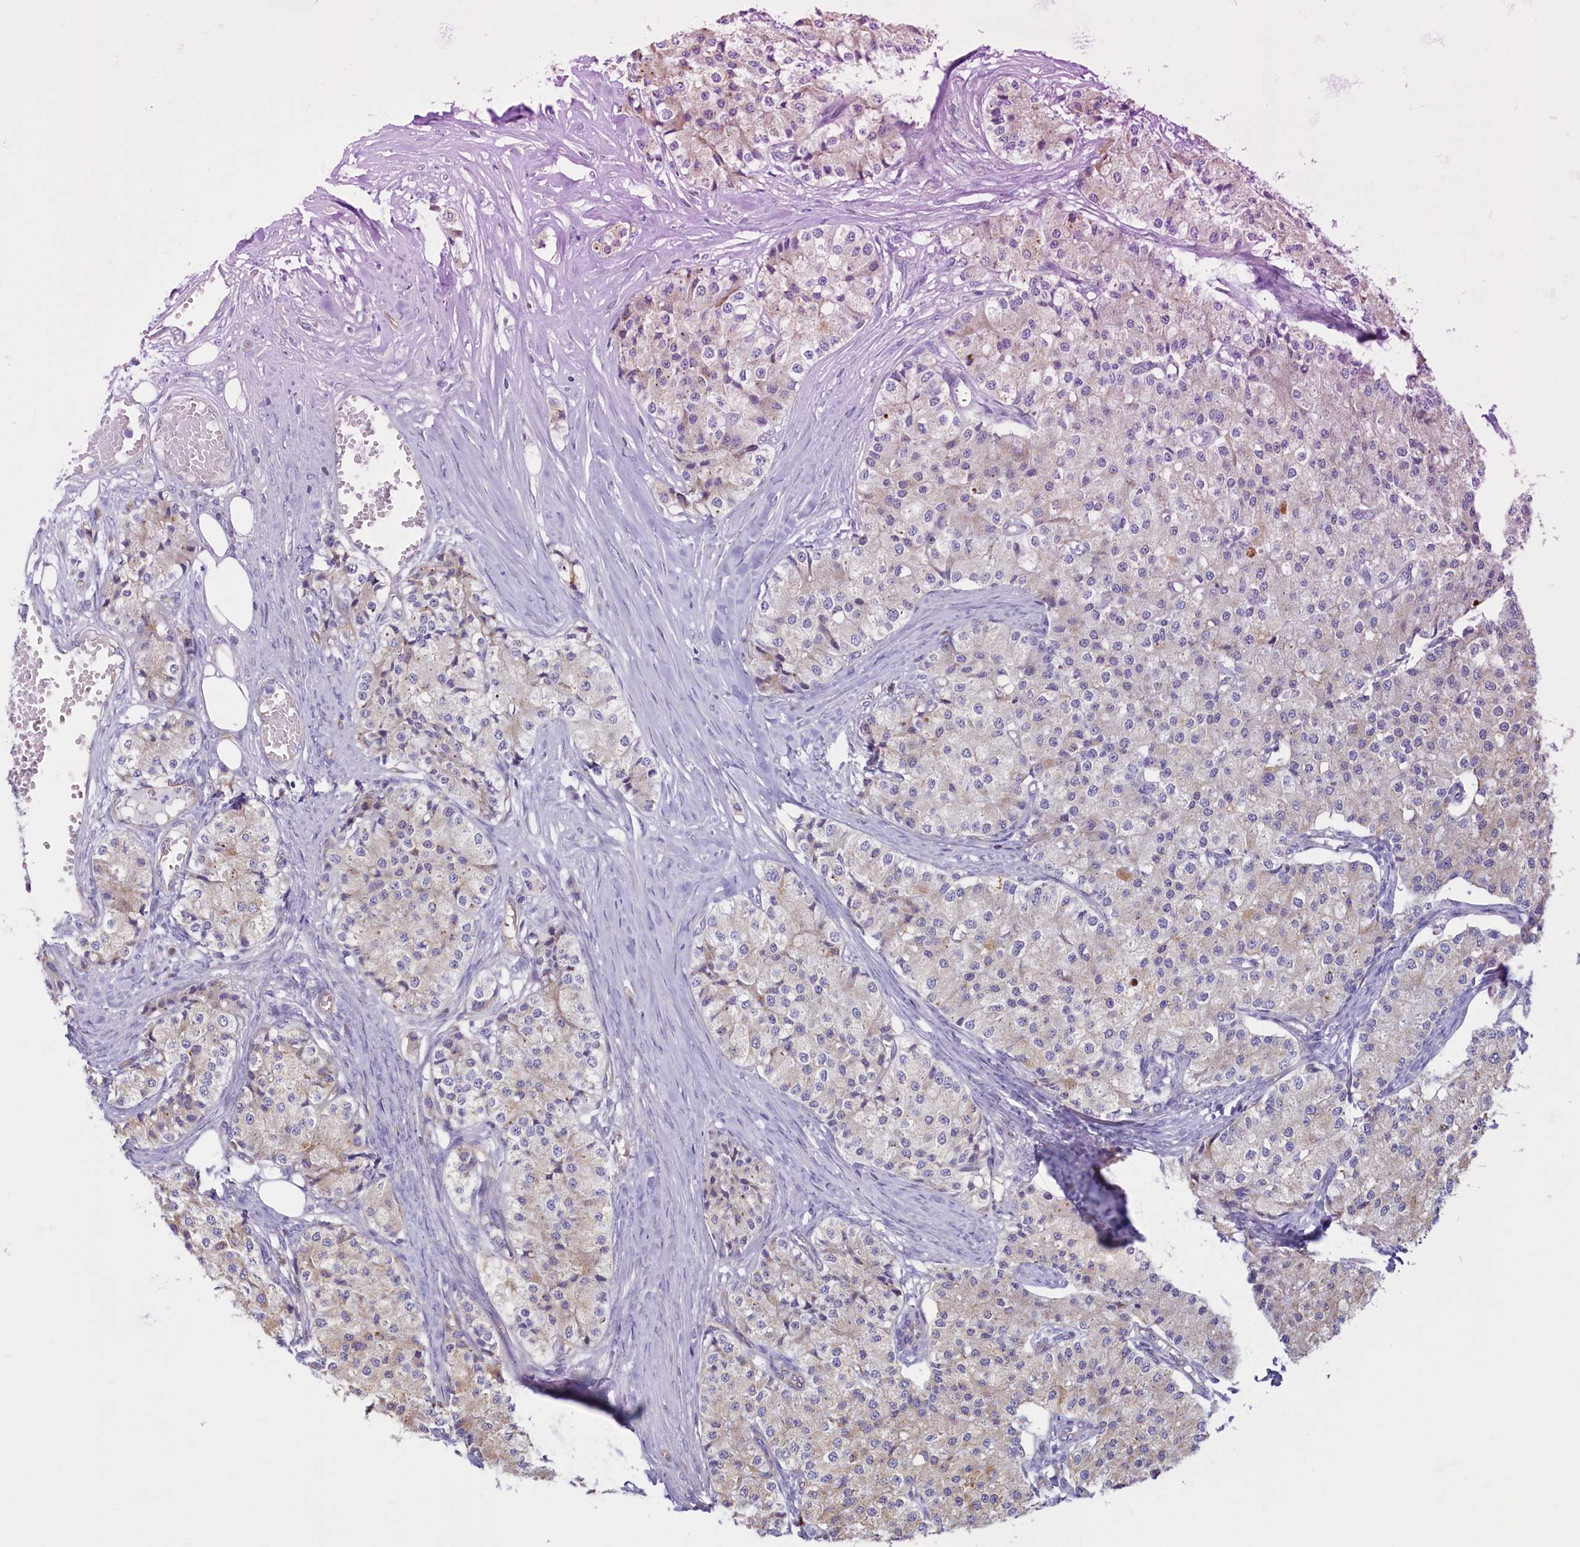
{"staining": {"intensity": "weak", "quantity": "<25%", "location": "cytoplasmic/membranous"}, "tissue": "carcinoid", "cell_type": "Tumor cells", "image_type": "cancer", "snomed": [{"axis": "morphology", "description": "Carcinoid, malignant, NOS"}, {"axis": "topography", "description": "Colon"}], "caption": "Immunohistochemical staining of carcinoid (malignant) reveals no significant expression in tumor cells. (IHC, brightfield microscopy, high magnification).", "gene": "LMOD3", "patient": {"sex": "female", "age": 52}}